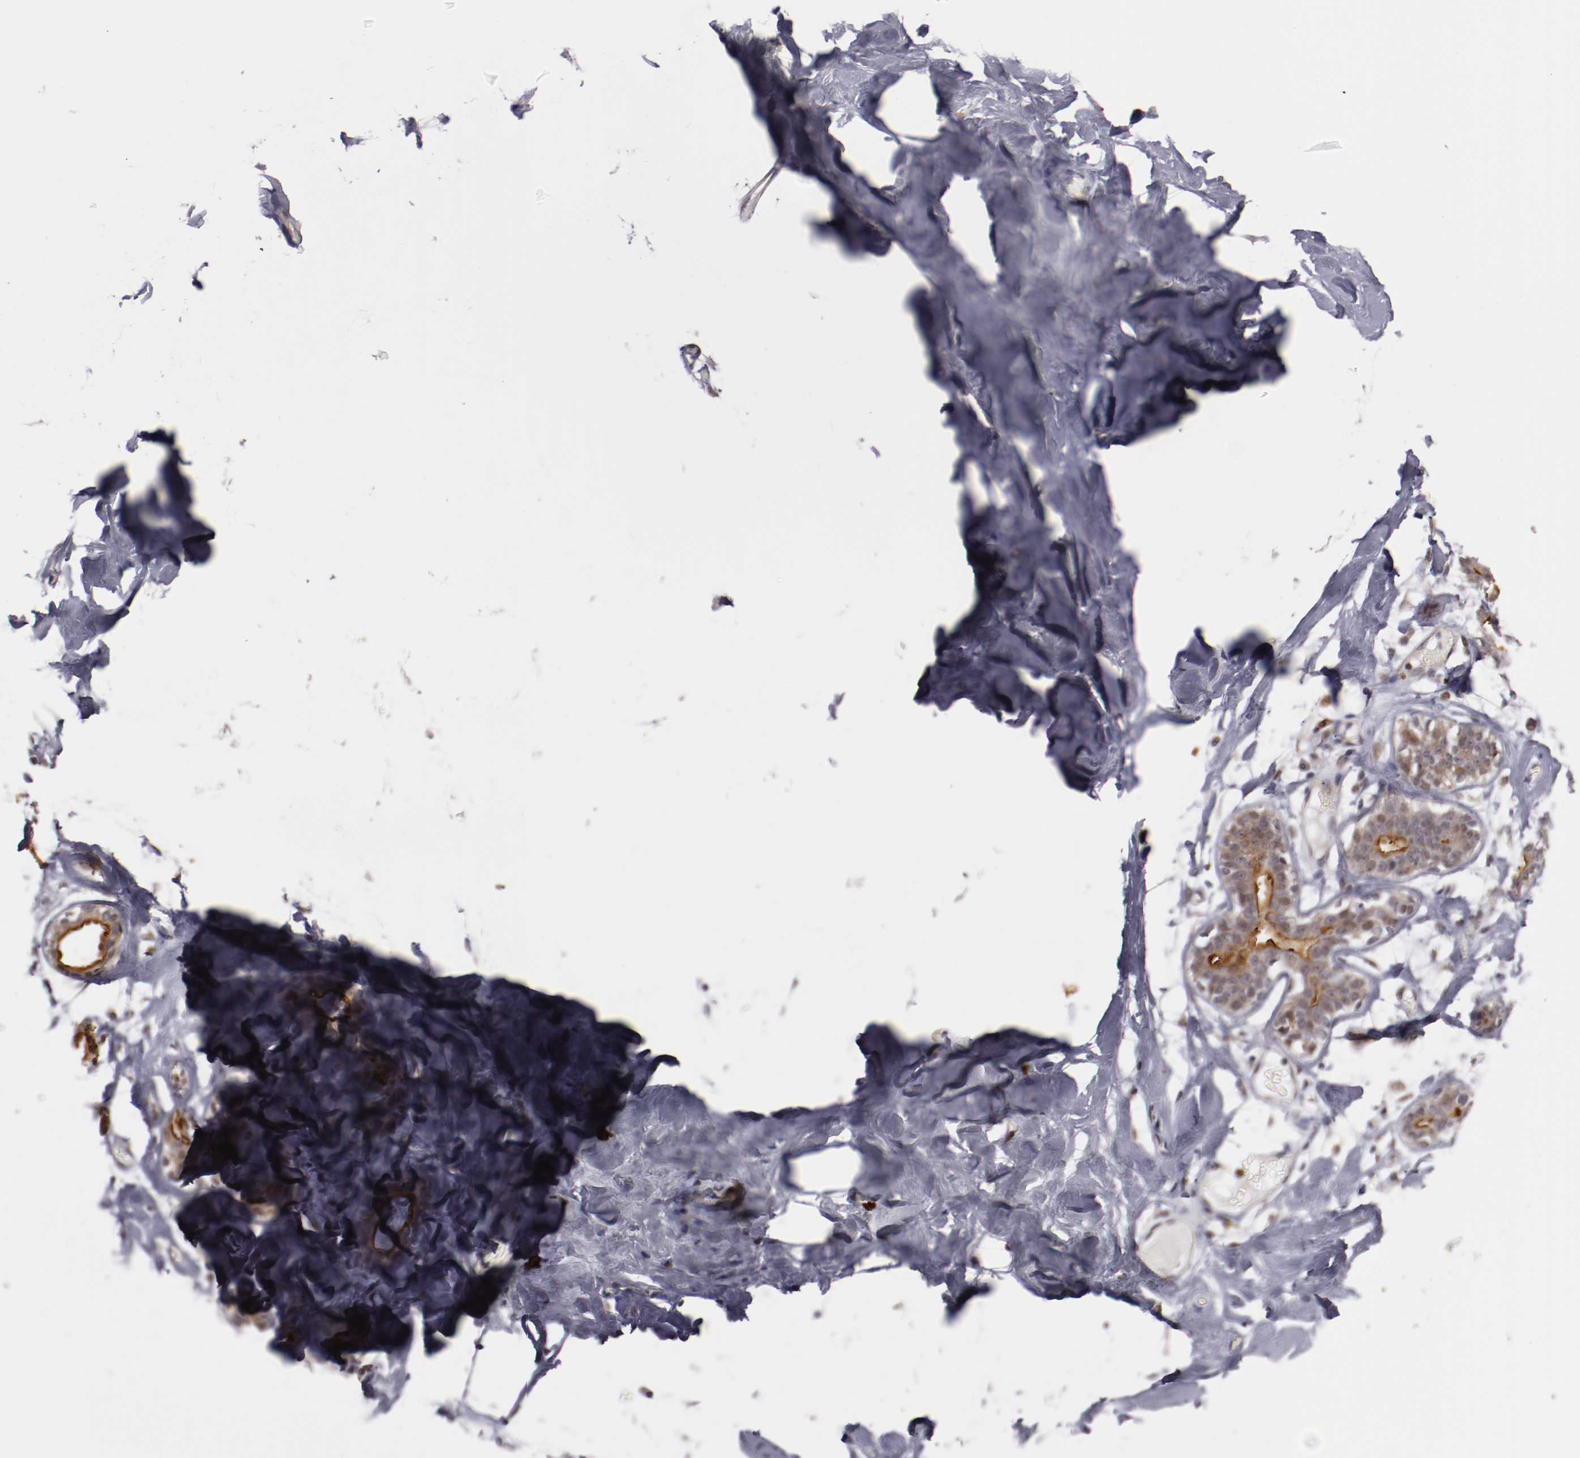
{"staining": {"intensity": "negative", "quantity": "none", "location": "none"}, "tissue": "breast", "cell_type": "Adipocytes", "image_type": "normal", "snomed": [{"axis": "morphology", "description": "Normal tissue, NOS"}, {"axis": "topography", "description": "Breast"}, {"axis": "topography", "description": "Soft tissue"}], "caption": "Immunohistochemistry of unremarkable breast reveals no expression in adipocytes.", "gene": "STX3", "patient": {"sex": "female", "age": 25}}